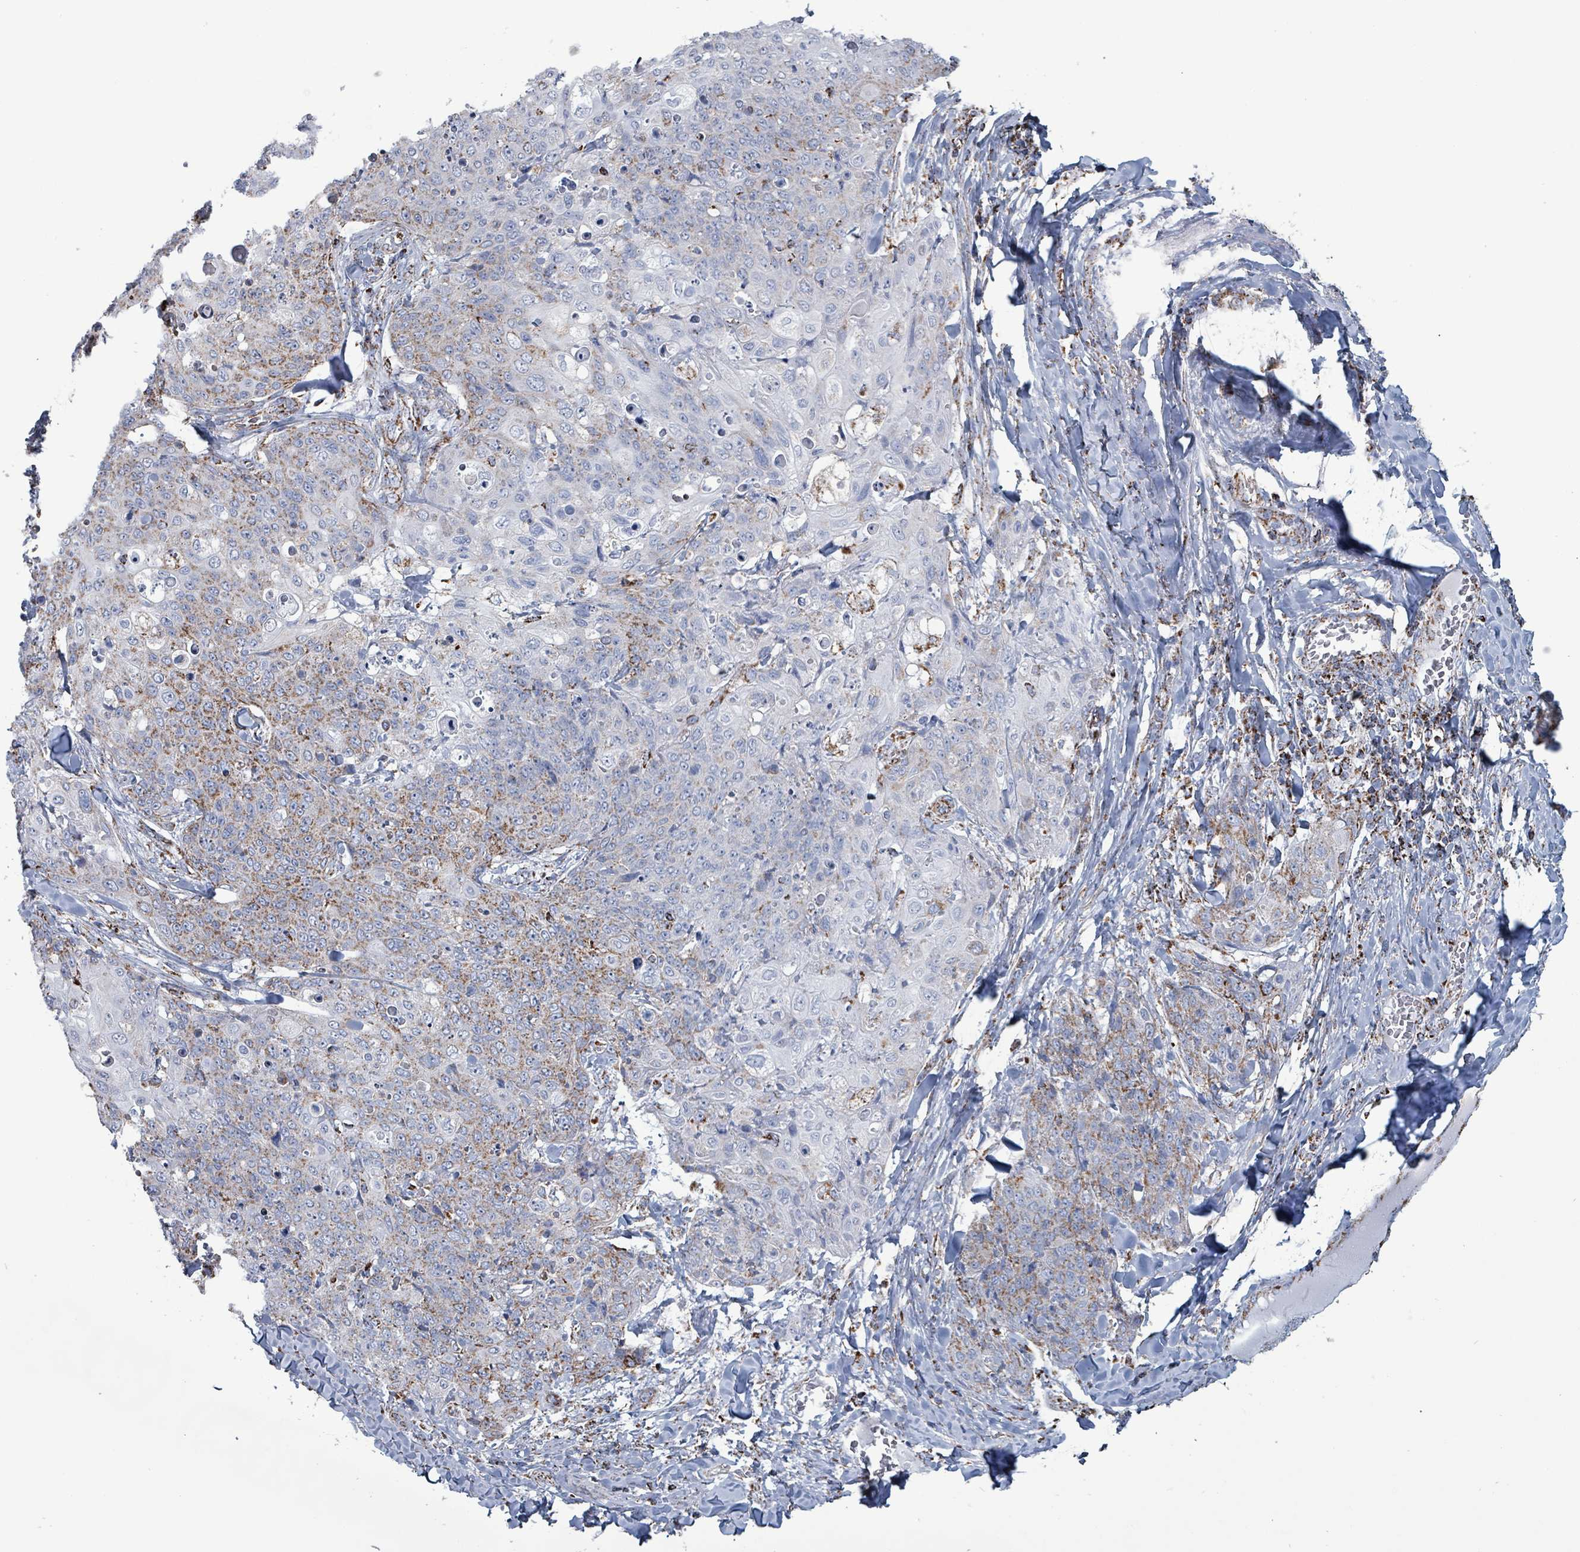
{"staining": {"intensity": "moderate", "quantity": ">75%", "location": "cytoplasmic/membranous"}, "tissue": "skin cancer", "cell_type": "Tumor cells", "image_type": "cancer", "snomed": [{"axis": "morphology", "description": "Squamous cell carcinoma, NOS"}, {"axis": "topography", "description": "Skin"}, {"axis": "topography", "description": "Vulva"}], "caption": "The histopathology image shows a brown stain indicating the presence of a protein in the cytoplasmic/membranous of tumor cells in skin squamous cell carcinoma.", "gene": "IDH3B", "patient": {"sex": "female", "age": 85}}